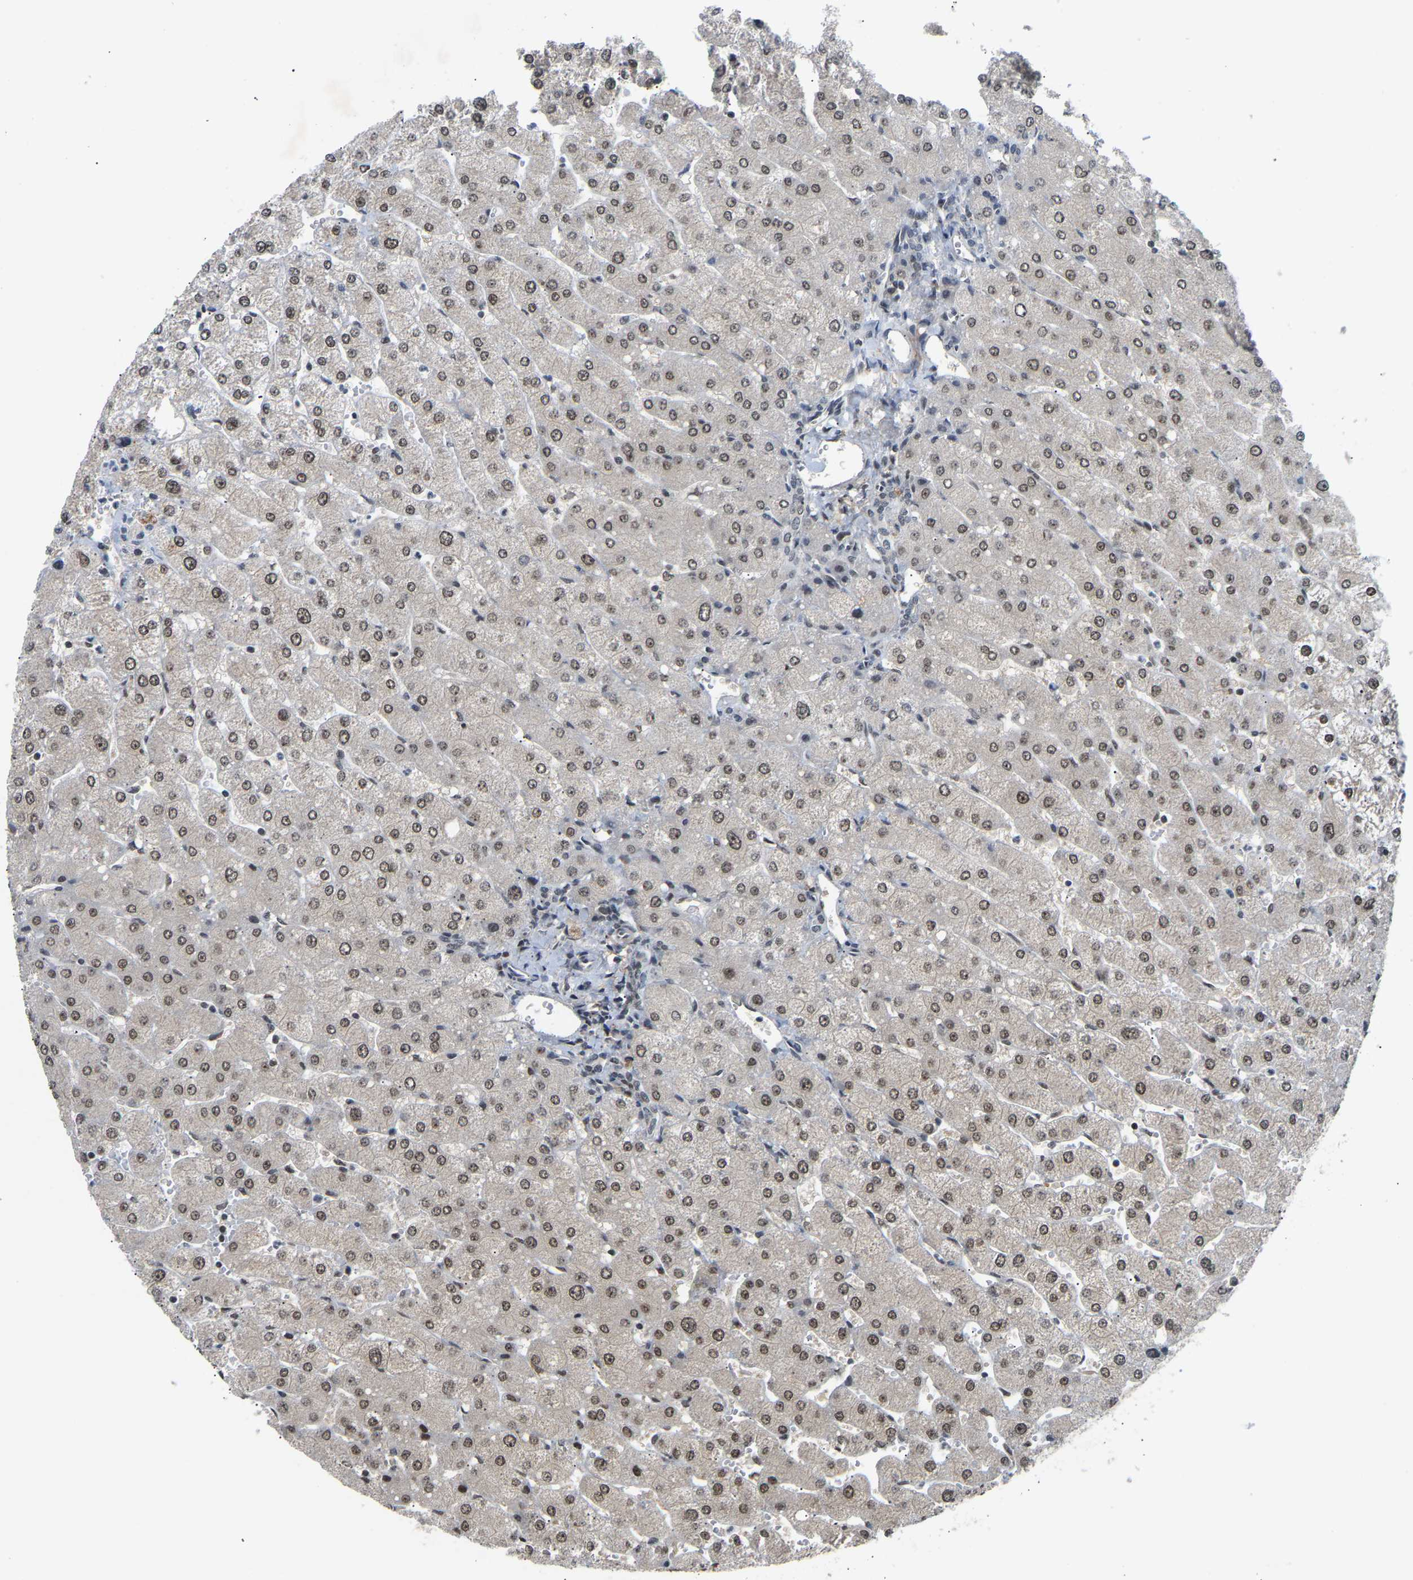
{"staining": {"intensity": "negative", "quantity": "none", "location": "none"}, "tissue": "liver", "cell_type": "Cholangiocytes", "image_type": "normal", "snomed": [{"axis": "morphology", "description": "Normal tissue, NOS"}, {"axis": "topography", "description": "Liver"}], "caption": "DAB (3,3'-diaminobenzidine) immunohistochemical staining of unremarkable liver demonstrates no significant expression in cholangiocytes.", "gene": "RBM15", "patient": {"sex": "male", "age": 55}}